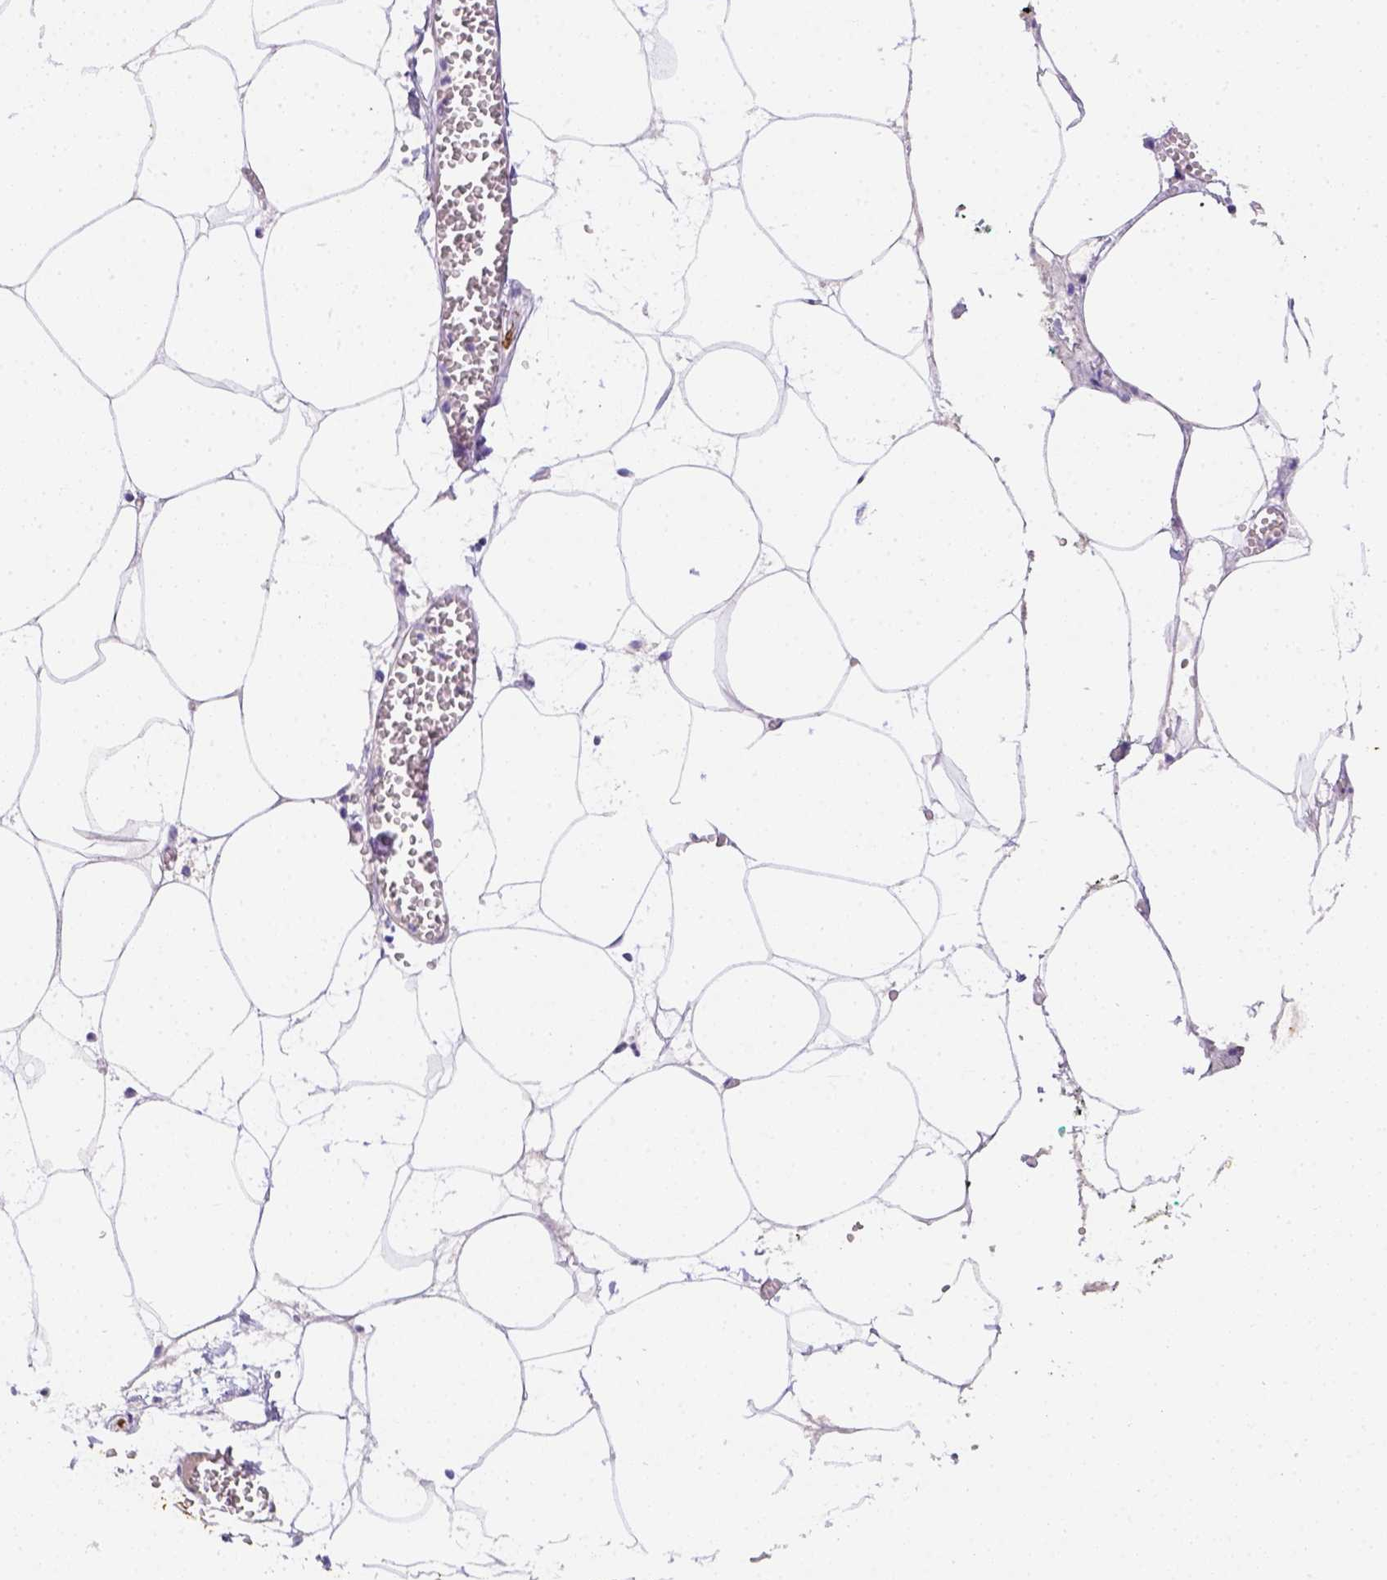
{"staining": {"intensity": "negative", "quantity": "none", "location": "none"}, "tissue": "adipose tissue", "cell_type": "Adipocytes", "image_type": "normal", "snomed": [{"axis": "morphology", "description": "Normal tissue, NOS"}, {"axis": "topography", "description": "Adipose tissue"}, {"axis": "topography", "description": "Pancreas"}, {"axis": "topography", "description": "Peripheral nerve tissue"}], "caption": "This image is of benign adipose tissue stained with immunohistochemistry to label a protein in brown with the nuclei are counter-stained blue. There is no positivity in adipocytes.", "gene": "B3GAT1", "patient": {"sex": "female", "age": 58}}